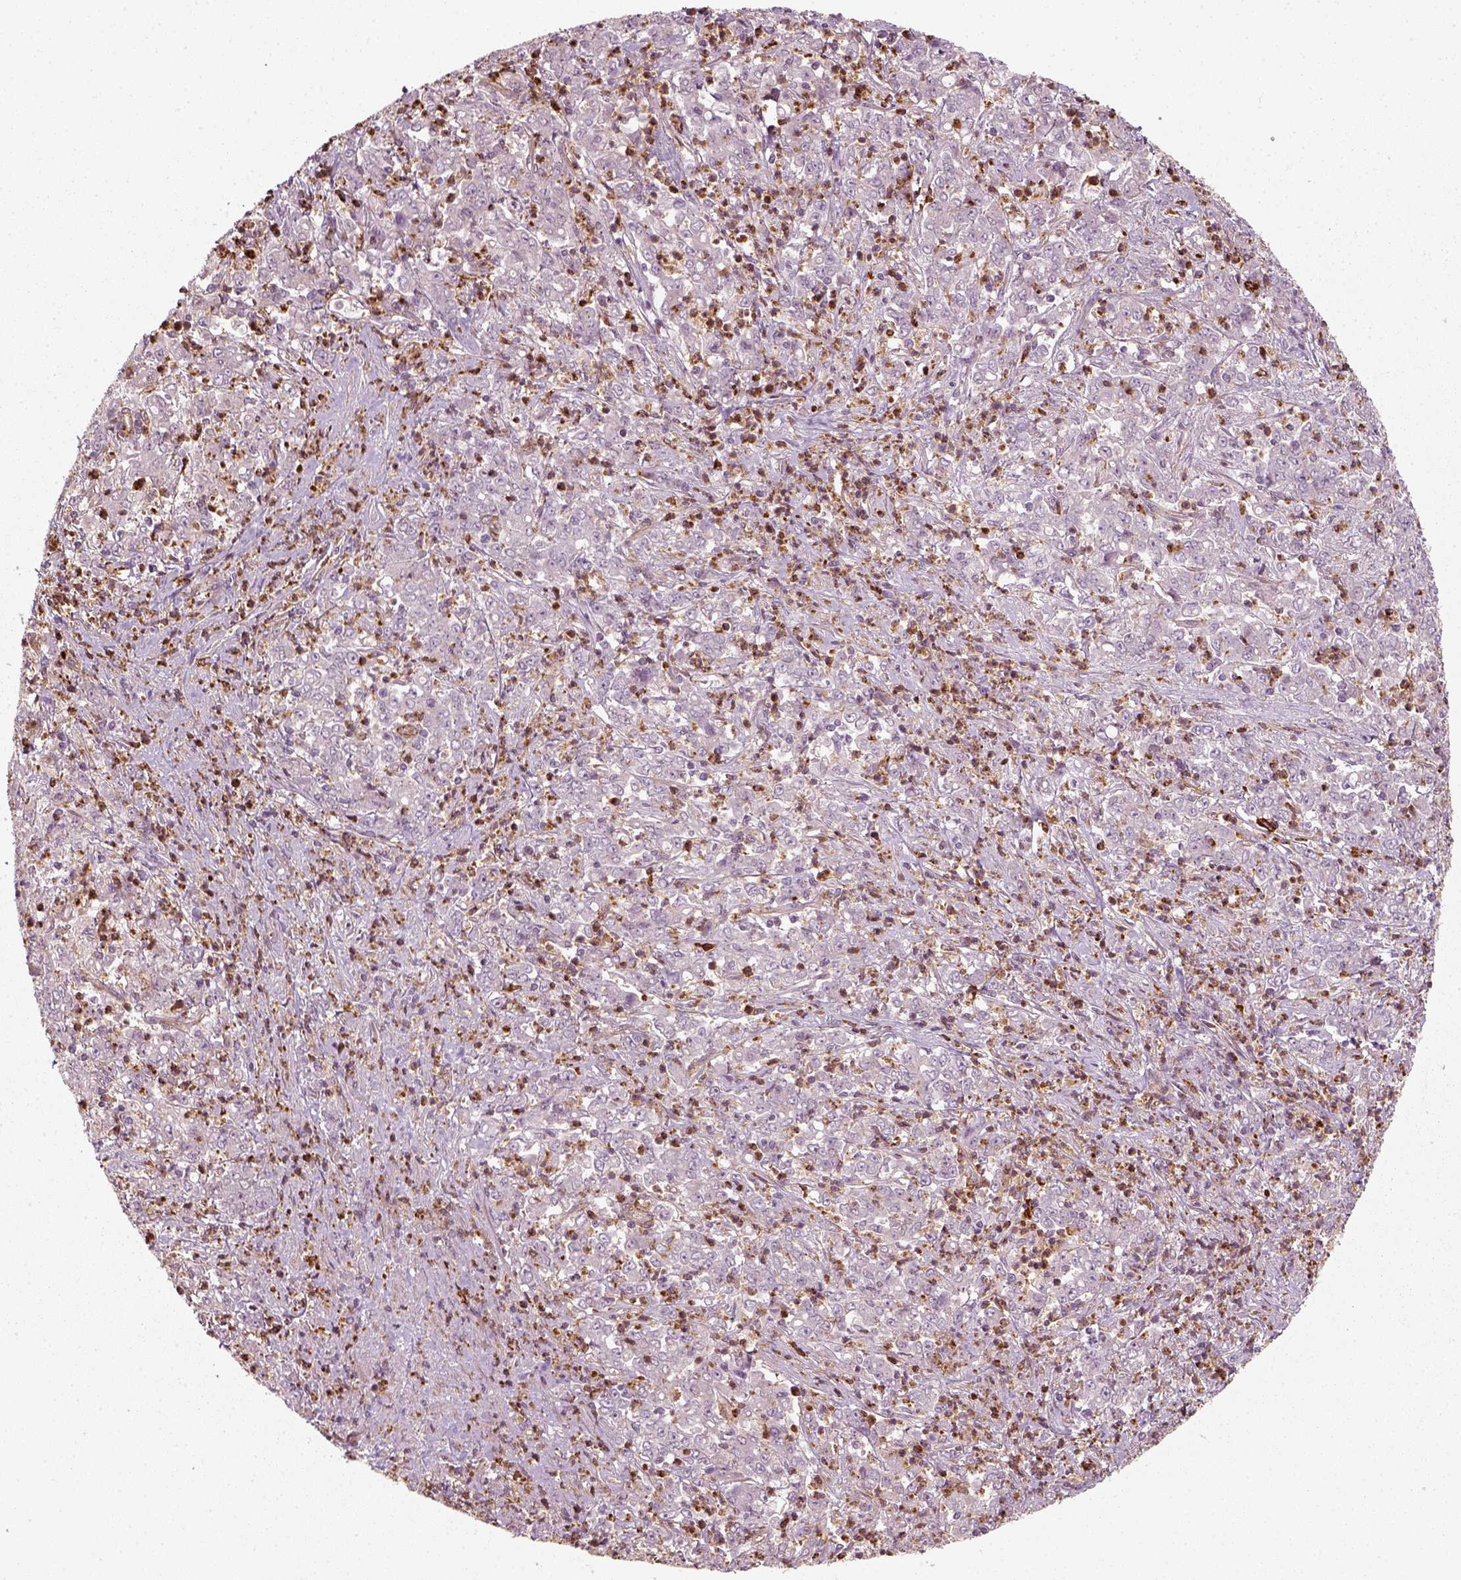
{"staining": {"intensity": "negative", "quantity": "none", "location": "none"}, "tissue": "stomach cancer", "cell_type": "Tumor cells", "image_type": "cancer", "snomed": [{"axis": "morphology", "description": "Adenocarcinoma, NOS"}, {"axis": "topography", "description": "Stomach, lower"}], "caption": "Immunohistochemistry photomicrograph of stomach adenocarcinoma stained for a protein (brown), which displays no staining in tumor cells. (Brightfield microscopy of DAB immunohistochemistry (IHC) at high magnification).", "gene": "NPTN", "patient": {"sex": "female", "age": 71}}